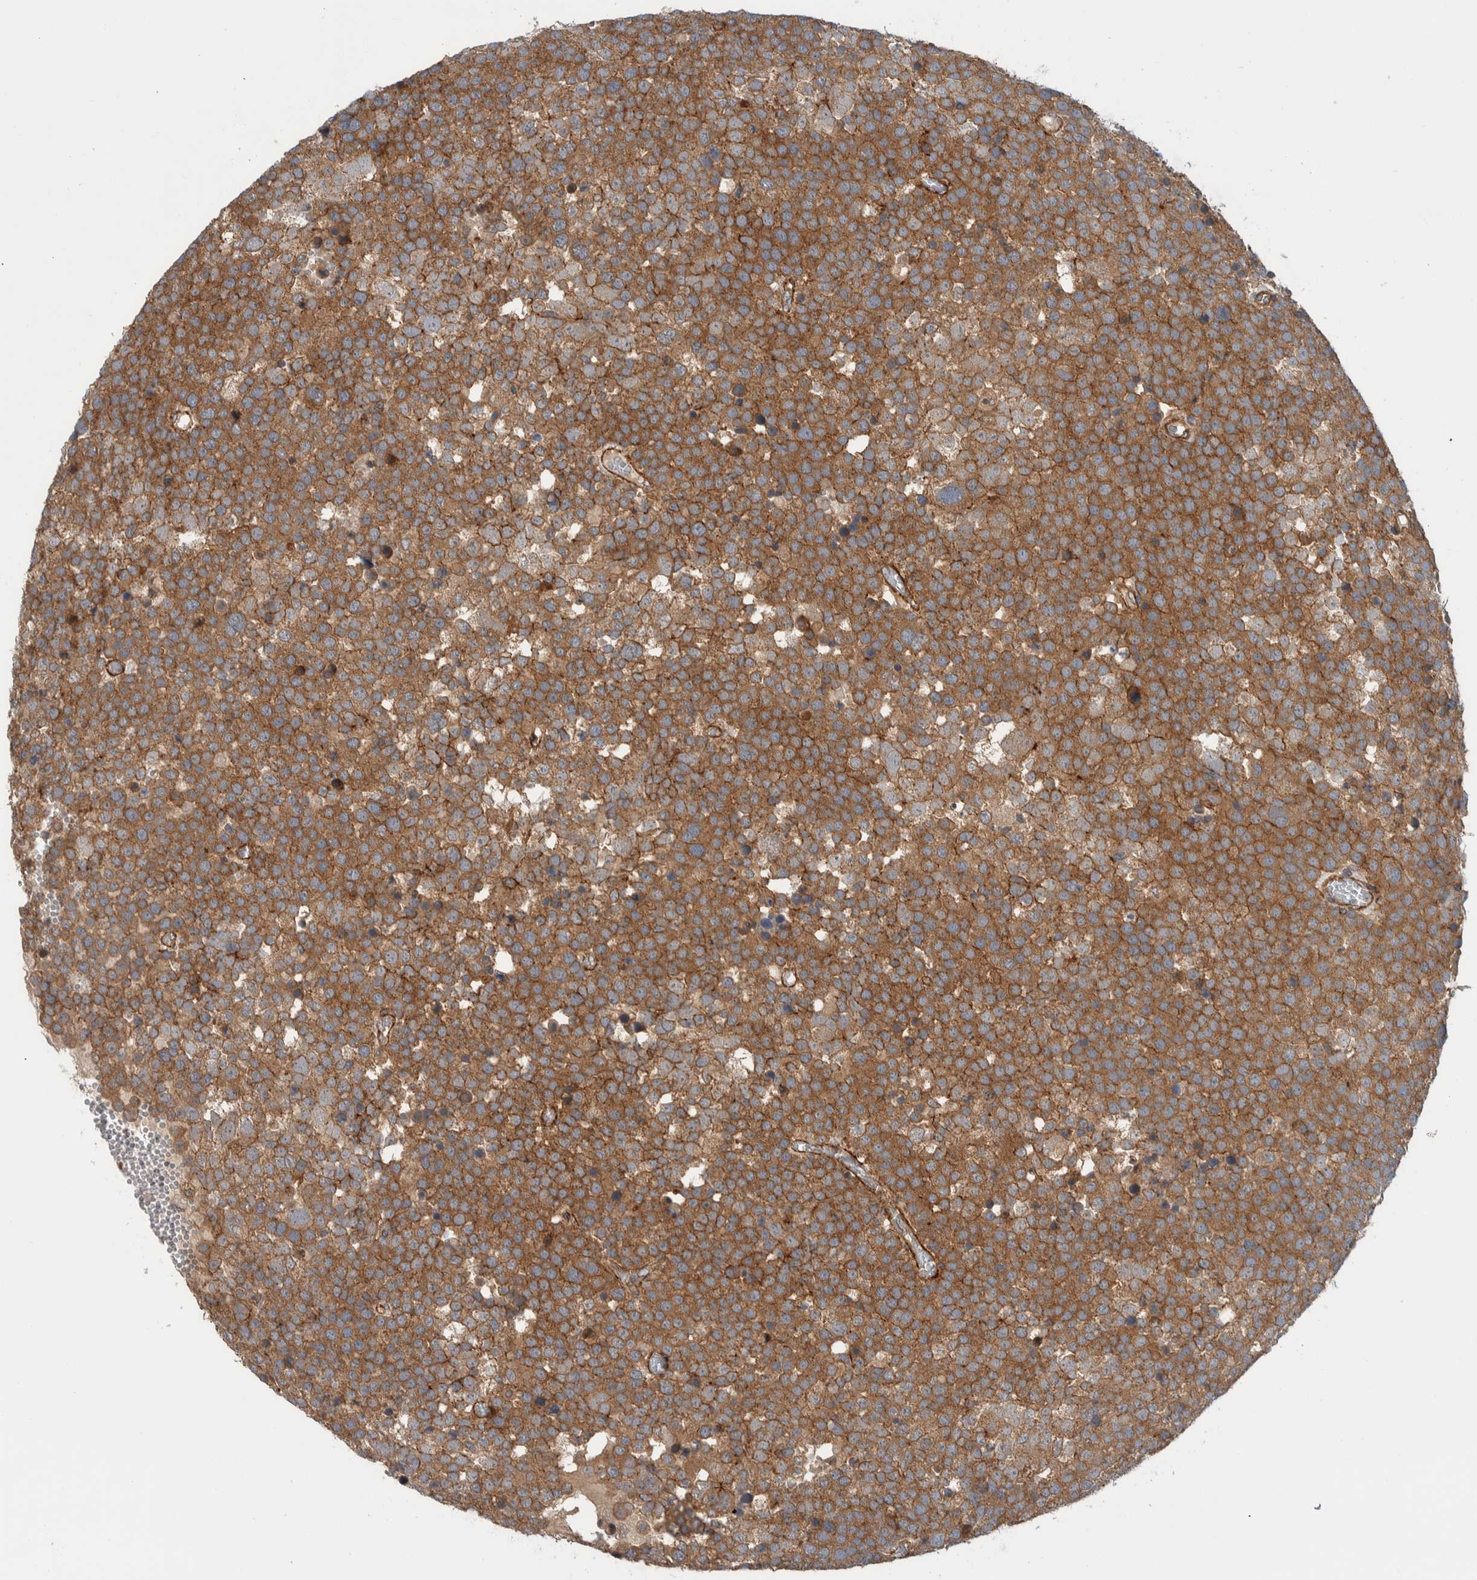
{"staining": {"intensity": "moderate", "quantity": ">75%", "location": "cytoplasmic/membranous"}, "tissue": "testis cancer", "cell_type": "Tumor cells", "image_type": "cancer", "snomed": [{"axis": "morphology", "description": "Seminoma, NOS"}, {"axis": "topography", "description": "Testis"}], "caption": "Immunohistochemistry (IHC) image of testis seminoma stained for a protein (brown), which shows medium levels of moderate cytoplasmic/membranous positivity in about >75% of tumor cells.", "gene": "MPRIP", "patient": {"sex": "male", "age": 71}}